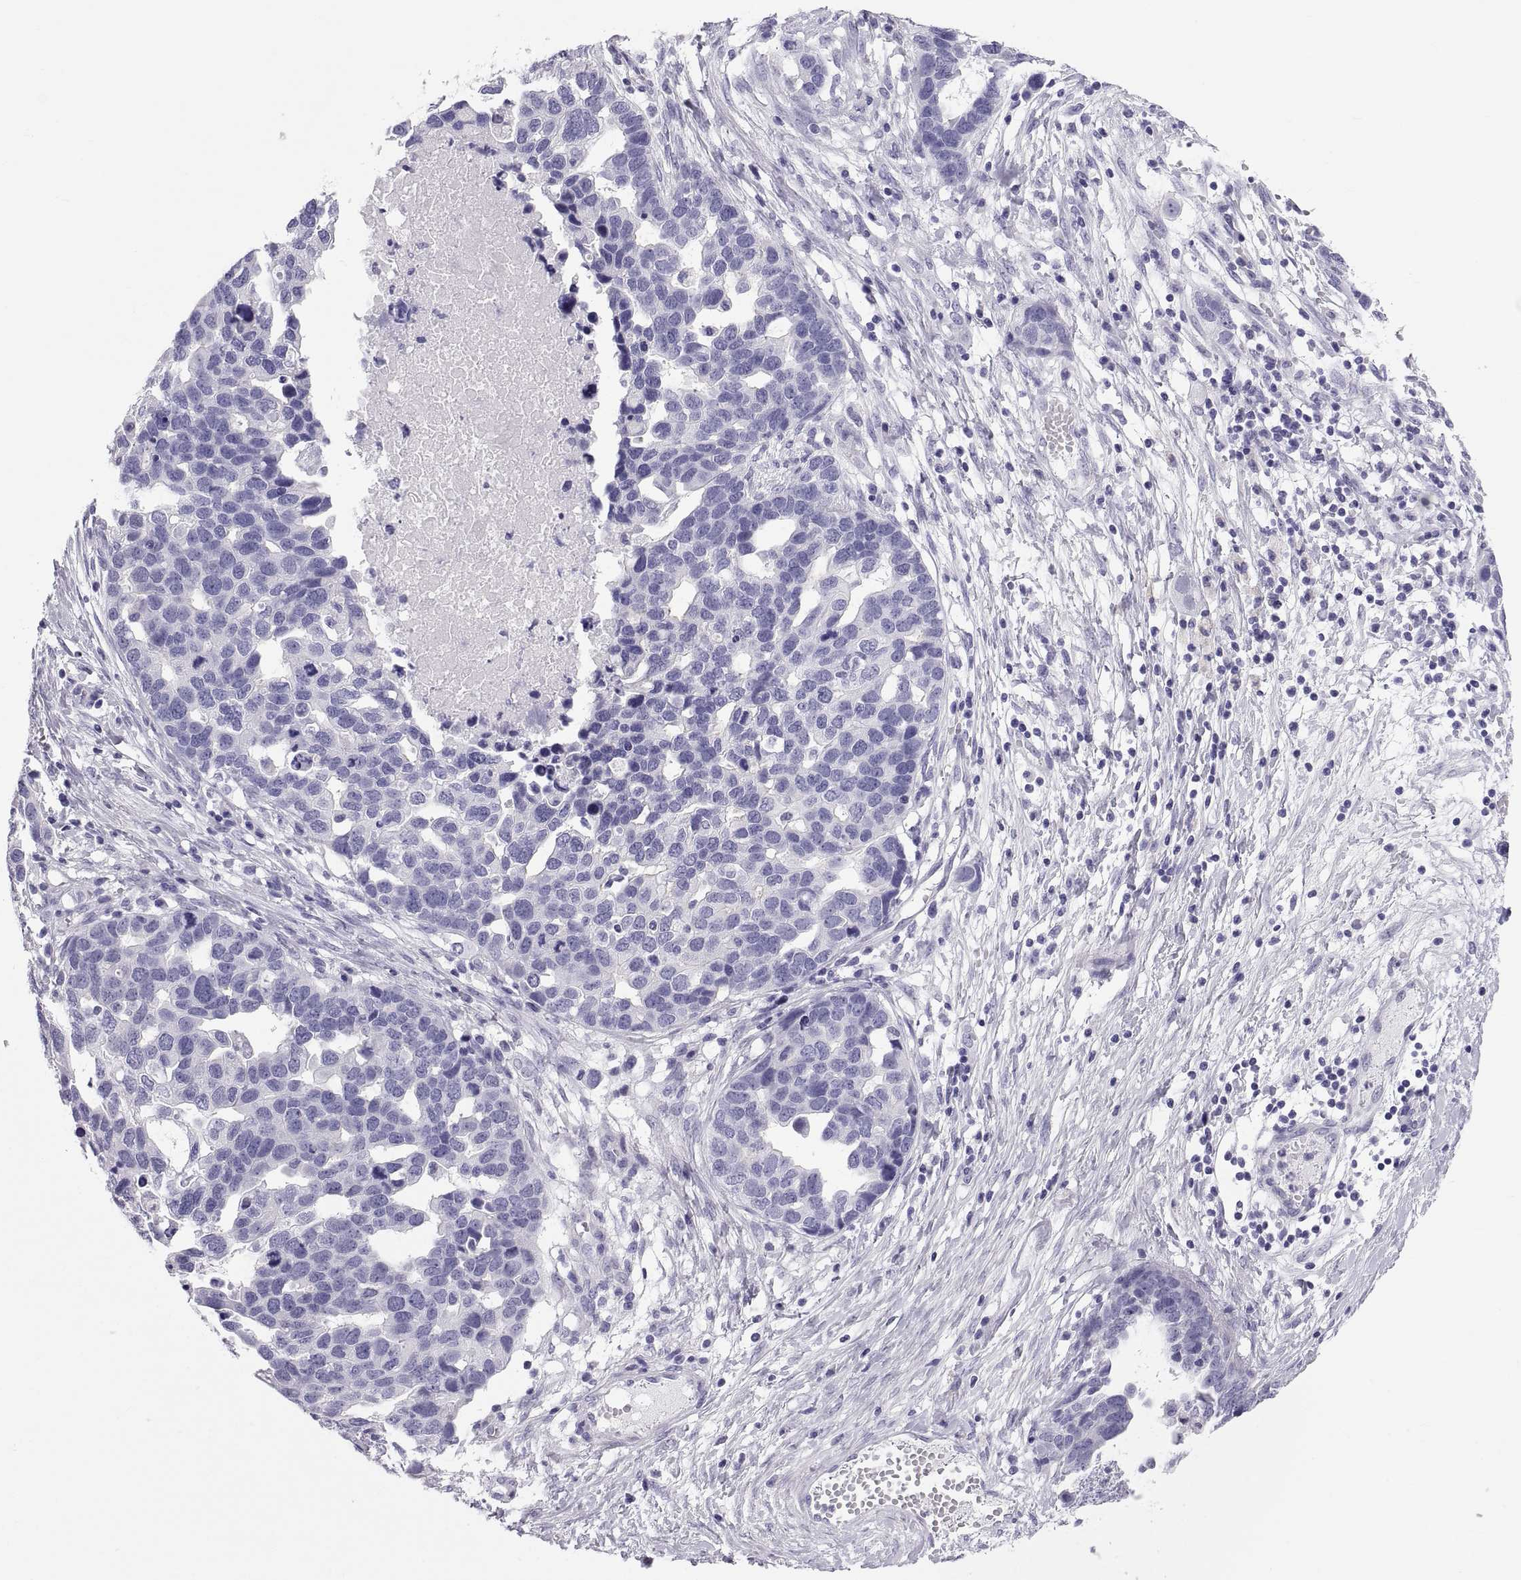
{"staining": {"intensity": "negative", "quantity": "none", "location": "none"}, "tissue": "ovarian cancer", "cell_type": "Tumor cells", "image_type": "cancer", "snomed": [{"axis": "morphology", "description": "Cystadenocarcinoma, serous, NOS"}, {"axis": "topography", "description": "Ovary"}], "caption": "Immunohistochemical staining of ovarian cancer demonstrates no significant expression in tumor cells.", "gene": "RNASE12", "patient": {"sex": "female", "age": 54}}